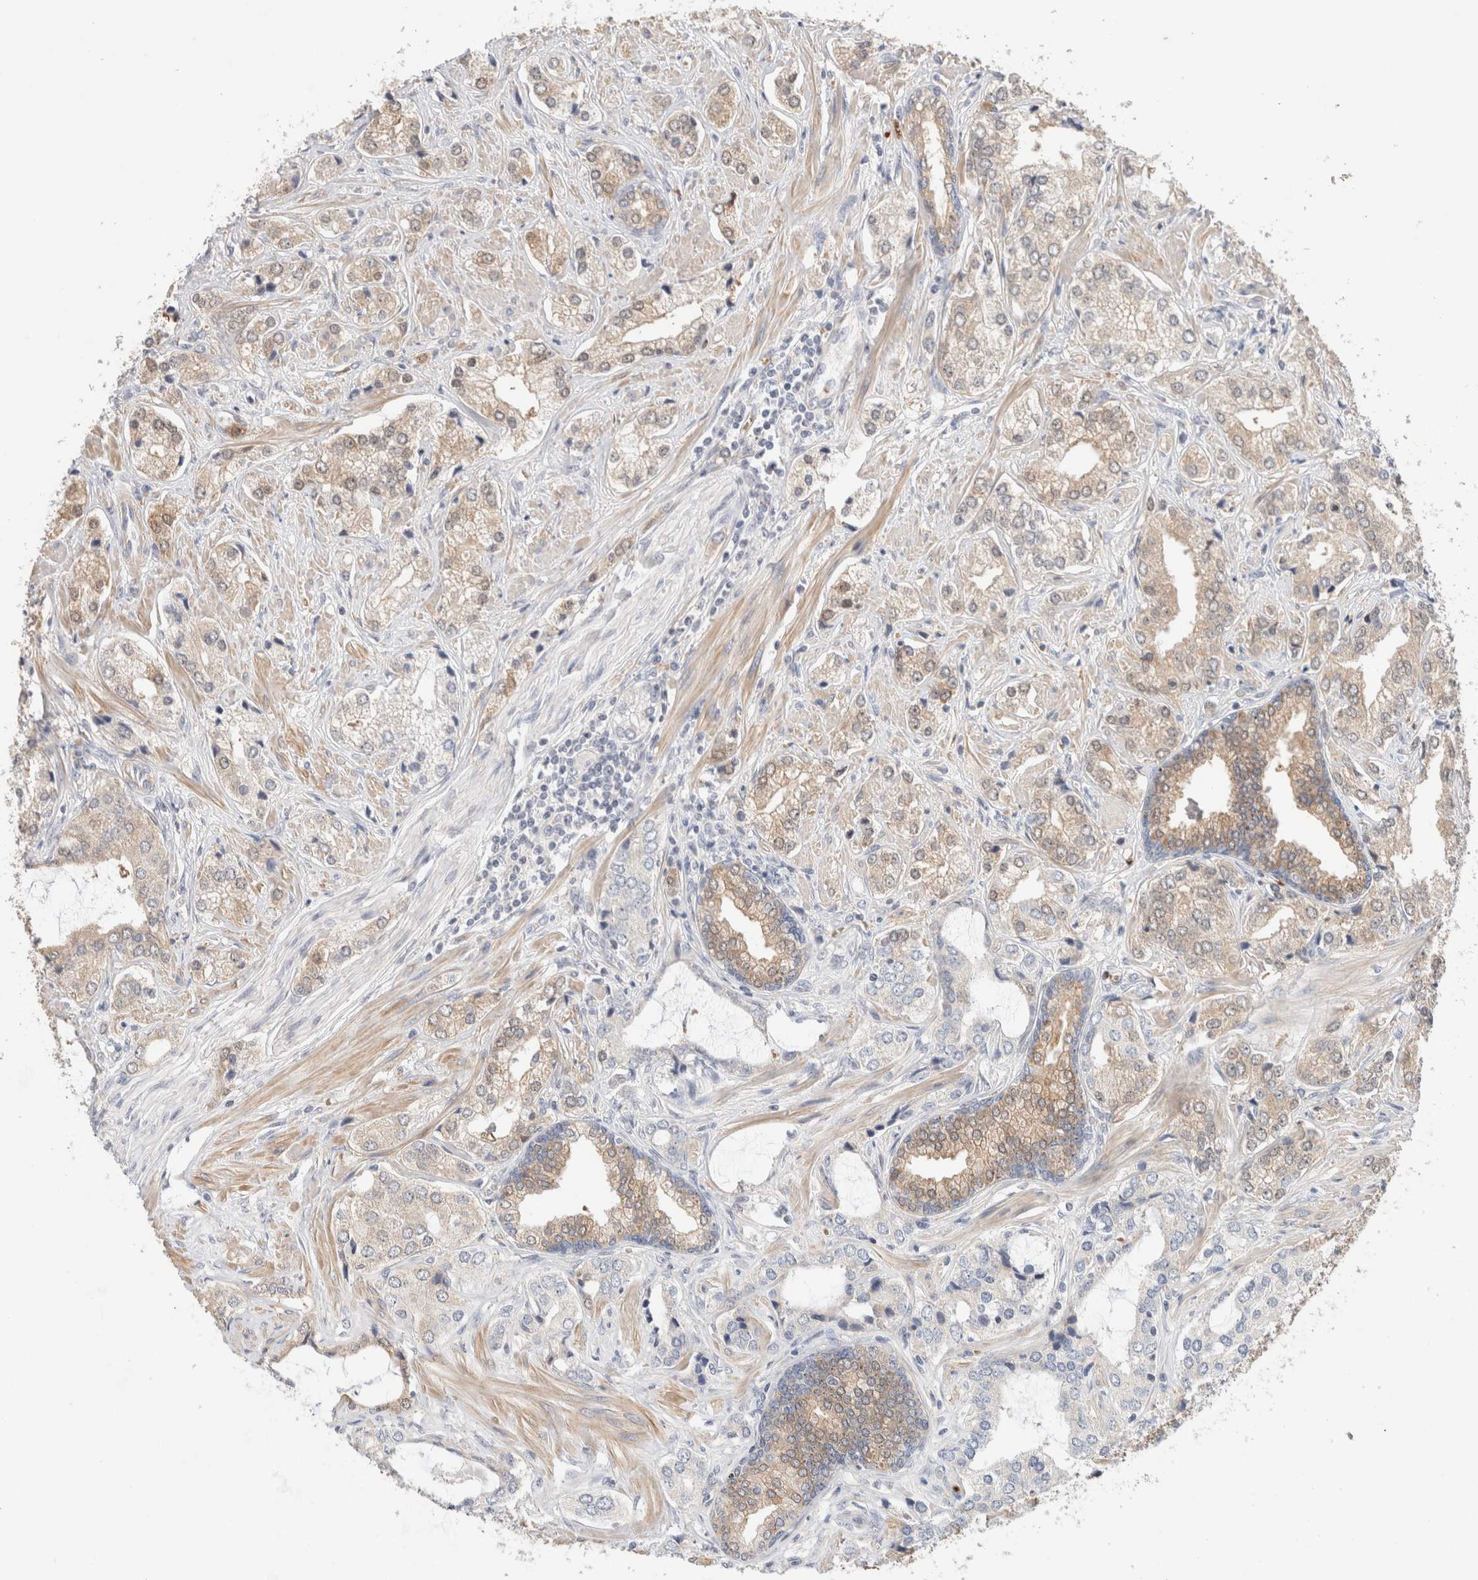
{"staining": {"intensity": "weak", "quantity": "25%-75%", "location": "cytoplasmic/membranous"}, "tissue": "prostate cancer", "cell_type": "Tumor cells", "image_type": "cancer", "snomed": [{"axis": "morphology", "description": "Adenocarcinoma, High grade"}, {"axis": "topography", "description": "Prostate"}], "caption": "Brown immunohistochemical staining in human prostate cancer (adenocarcinoma (high-grade)) displays weak cytoplasmic/membranous positivity in about 25%-75% of tumor cells. (DAB (3,3'-diaminobenzidine) IHC, brown staining for protein, blue staining for nuclei).", "gene": "MST1", "patient": {"sex": "male", "age": 66}}